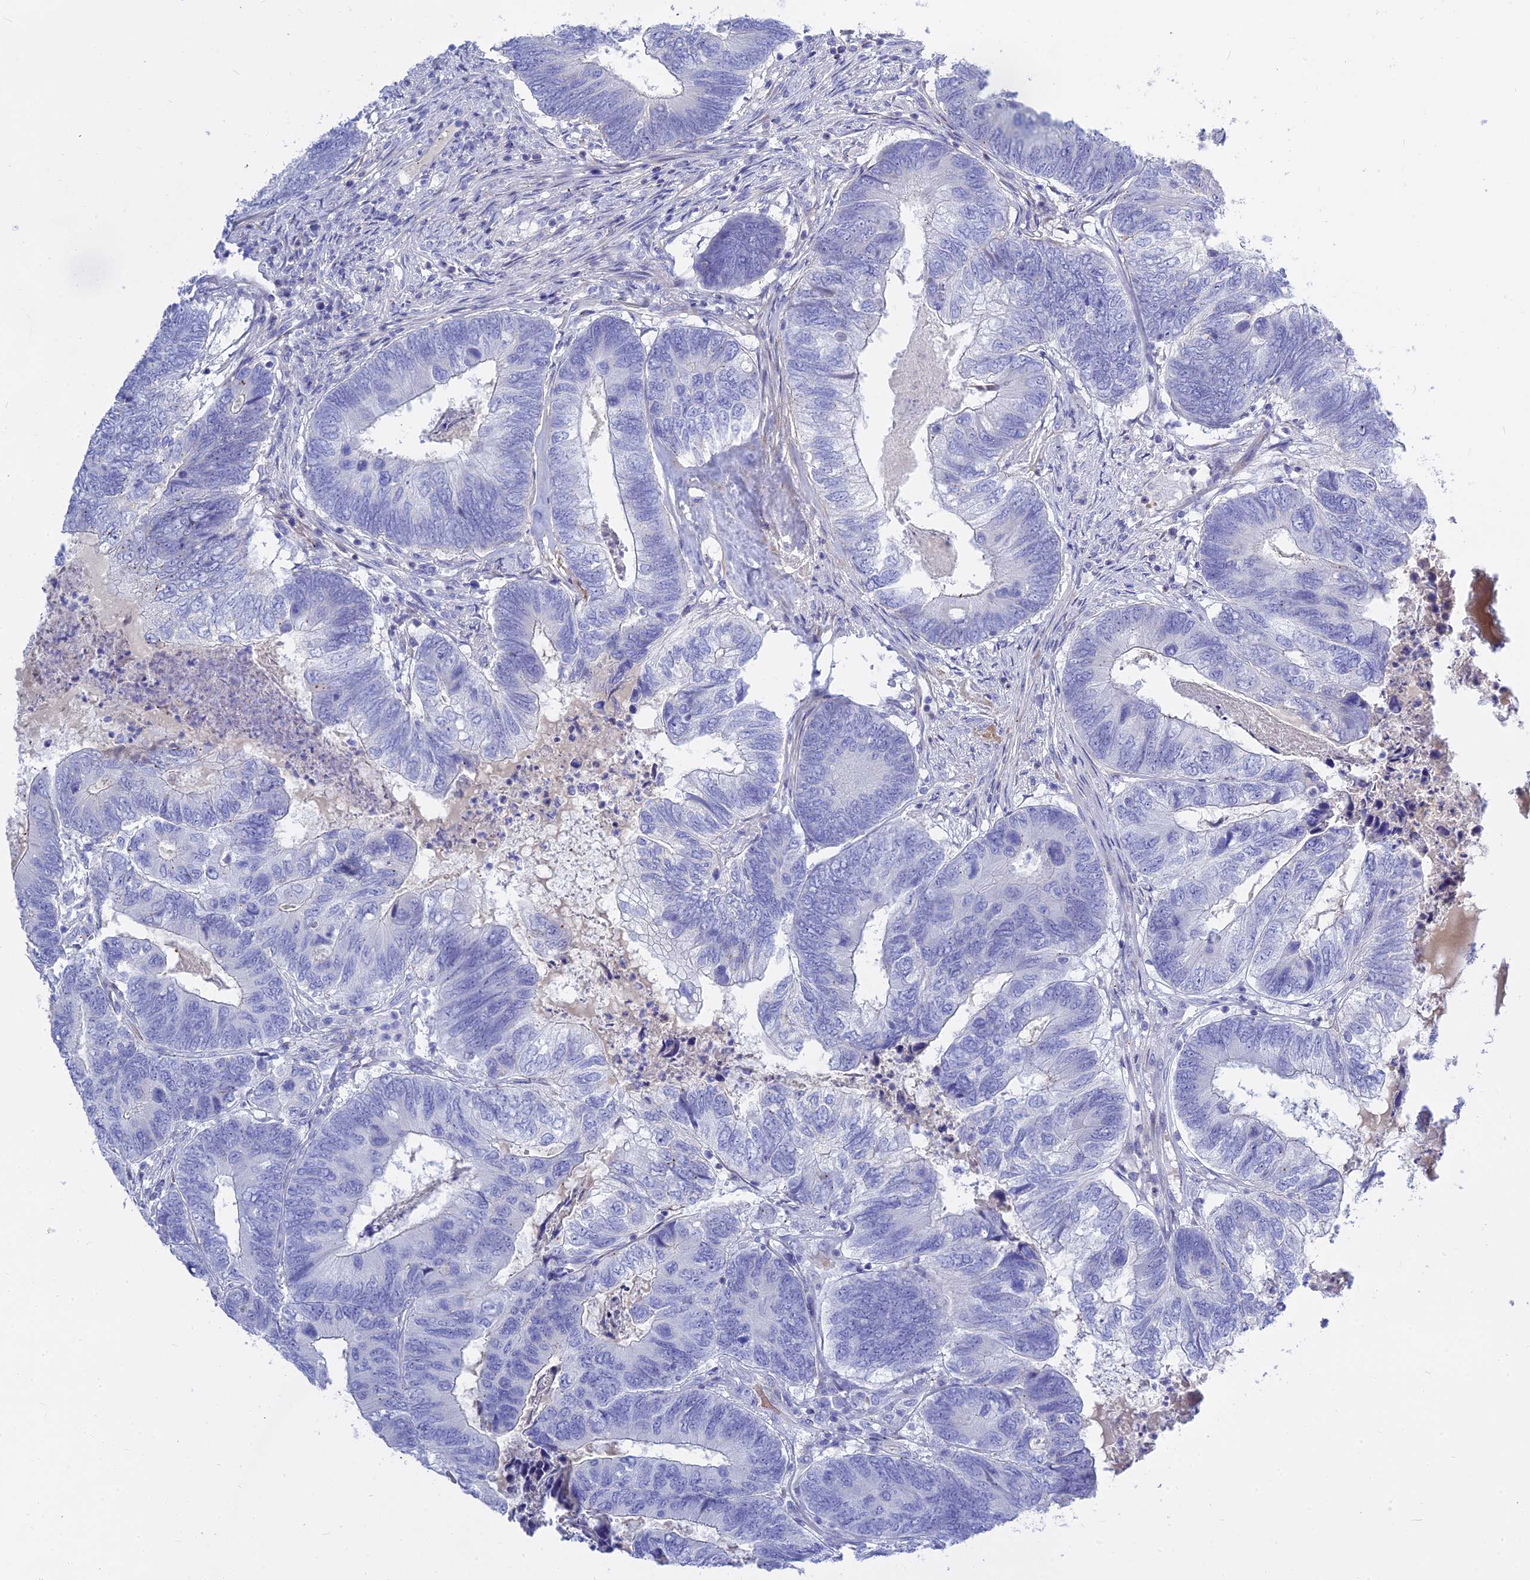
{"staining": {"intensity": "negative", "quantity": "none", "location": "none"}, "tissue": "colorectal cancer", "cell_type": "Tumor cells", "image_type": "cancer", "snomed": [{"axis": "morphology", "description": "Adenocarcinoma, NOS"}, {"axis": "topography", "description": "Colon"}], "caption": "A photomicrograph of human colorectal adenocarcinoma is negative for staining in tumor cells.", "gene": "MBD3L1", "patient": {"sex": "female", "age": 67}}